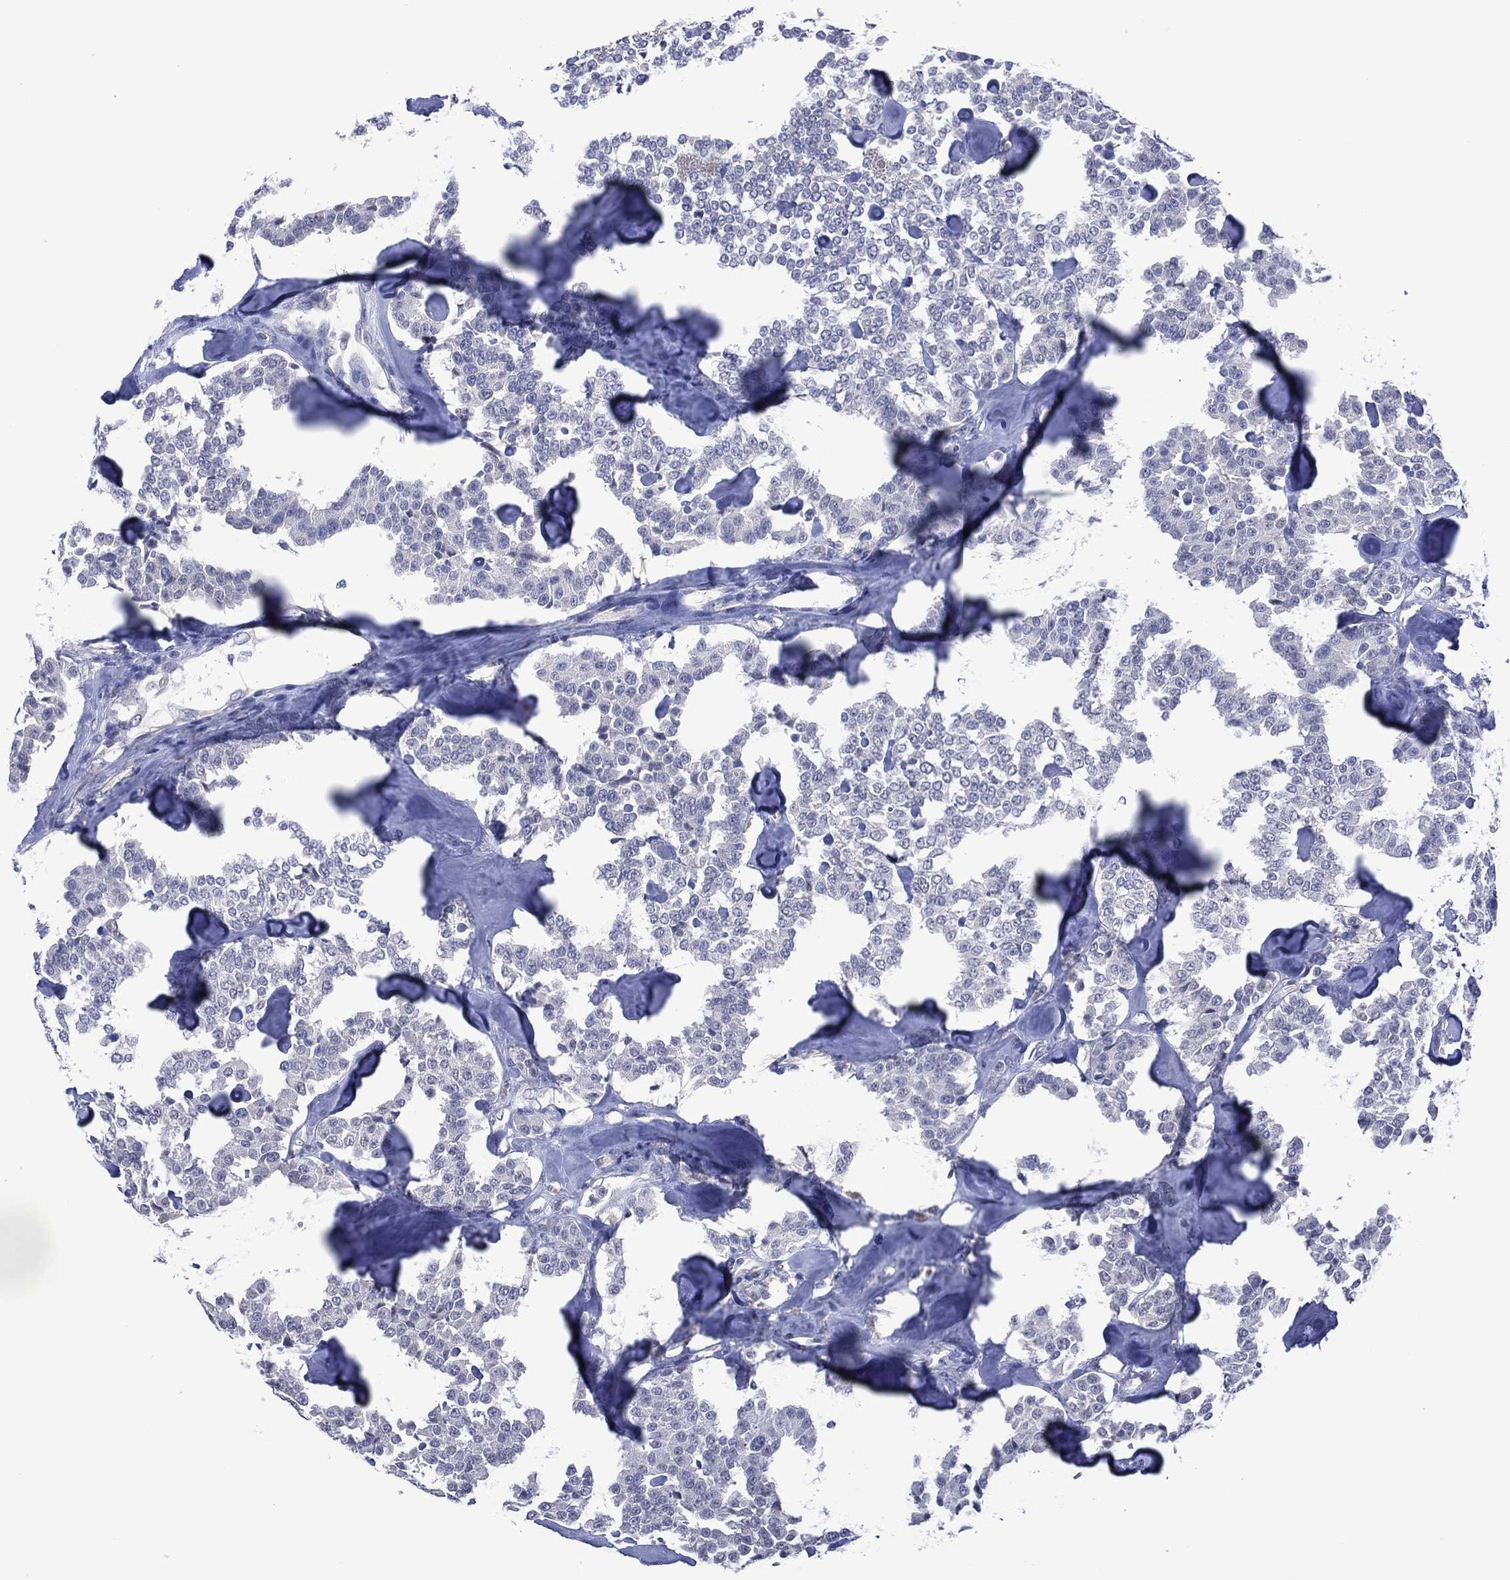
{"staining": {"intensity": "negative", "quantity": "none", "location": "none"}, "tissue": "carcinoid", "cell_type": "Tumor cells", "image_type": "cancer", "snomed": [{"axis": "morphology", "description": "Carcinoid, malignant, NOS"}, {"axis": "topography", "description": "Pancreas"}], "caption": "An immunohistochemistry photomicrograph of carcinoid is shown. There is no staining in tumor cells of carcinoid.", "gene": "ASB10", "patient": {"sex": "male", "age": 41}}